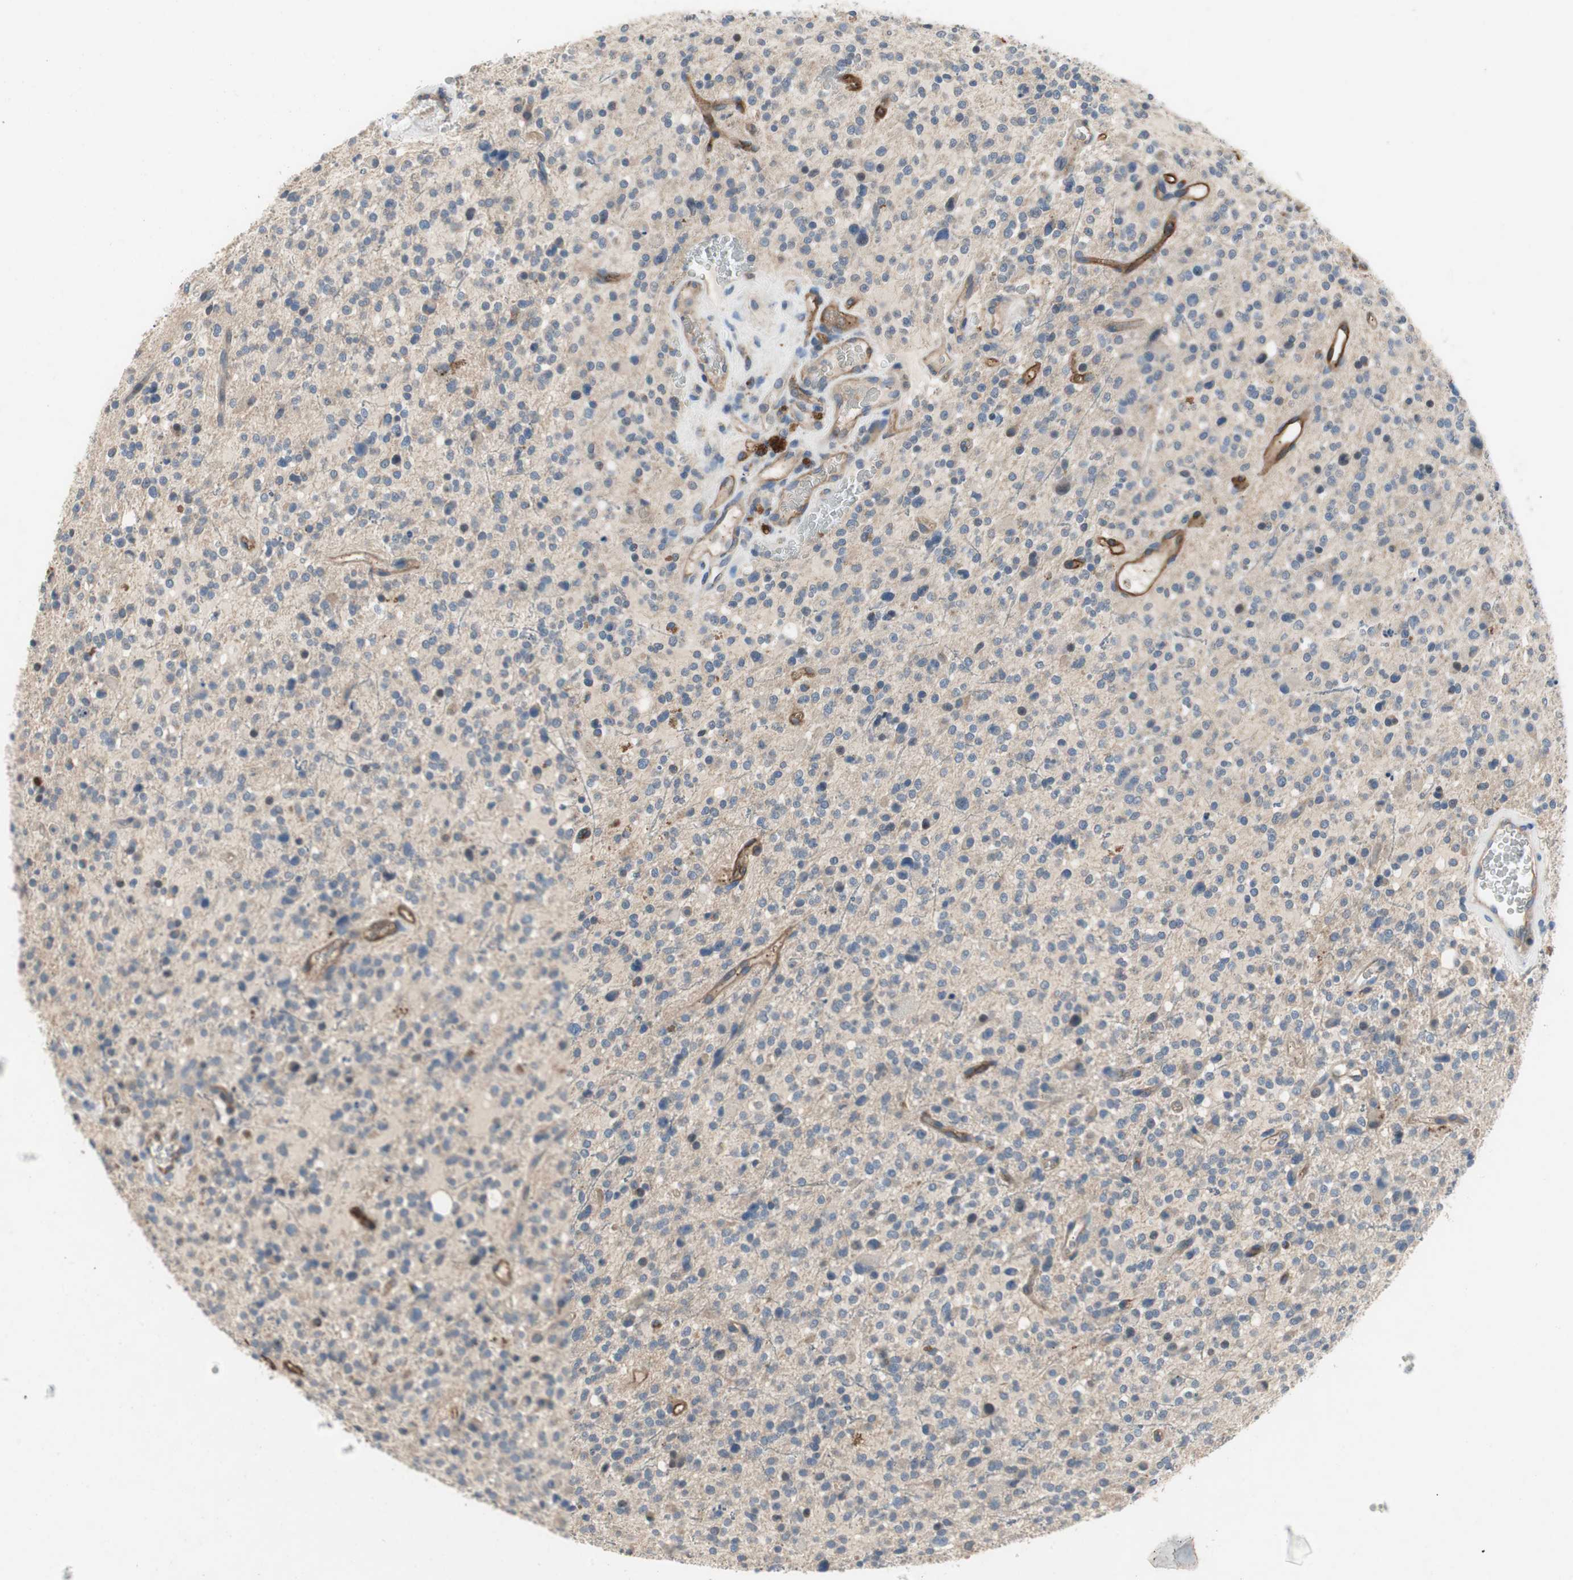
{"staining": {"intensity": "negative", "quantity": "none", "location": "none"}, "tissue": "glioma", "cell_type": "Tumor cells", "image_type": "cancer", "snomed": [{"axis": "morphology", "description": "Glioma, malignant, High grade"}, {"axis": "topography", "description": "Brain"}], "caption": "Immunohistochemical staining of human glioma exhibits no significant staining in tumor cells.", "gene": "ALPL", "patient": {"sex": "male", "age": 48}}